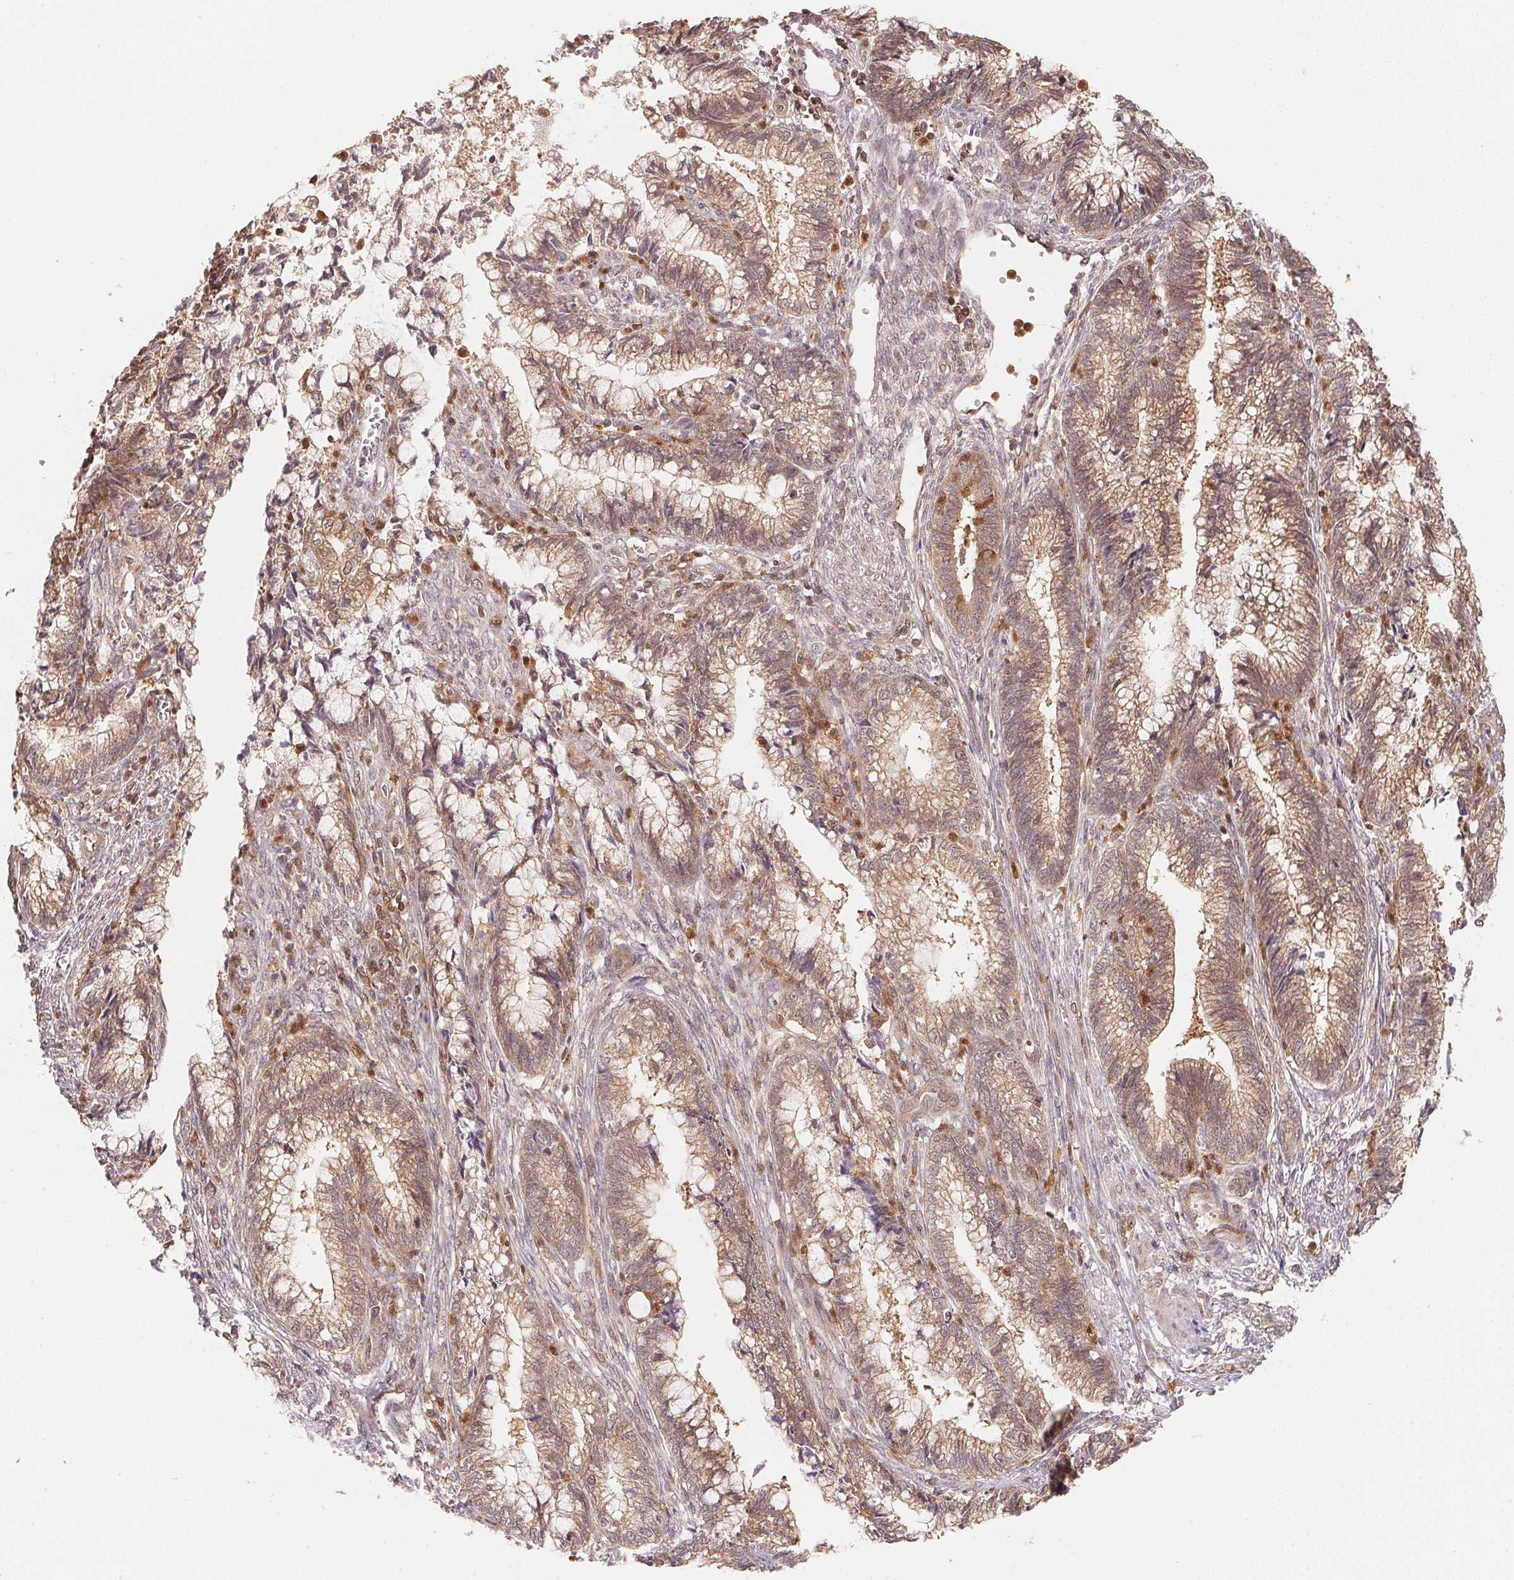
{"staining": {"intensity": "moderate", "quantity": ">75%", "location": "cytoplasmic/membranous,nuclear"}, "tissue": "cervical cancer", "cell_type": "Tumor cells", "image_type": "cancer", "snomed": [{"axis": "morphology", "description": "Adenocarcinoma, NOS"}, {"axis": "topography", "description": "Cervix"}], "caption": "Human cervical adenocarcinoma stained with a brown dye shows moderate cytoplasmic/membranous and nuclear positive expression in approximately >75% of tumor cells.", "gene": "CCDC102B", "patient": {"sex": "female", "age": 44}}